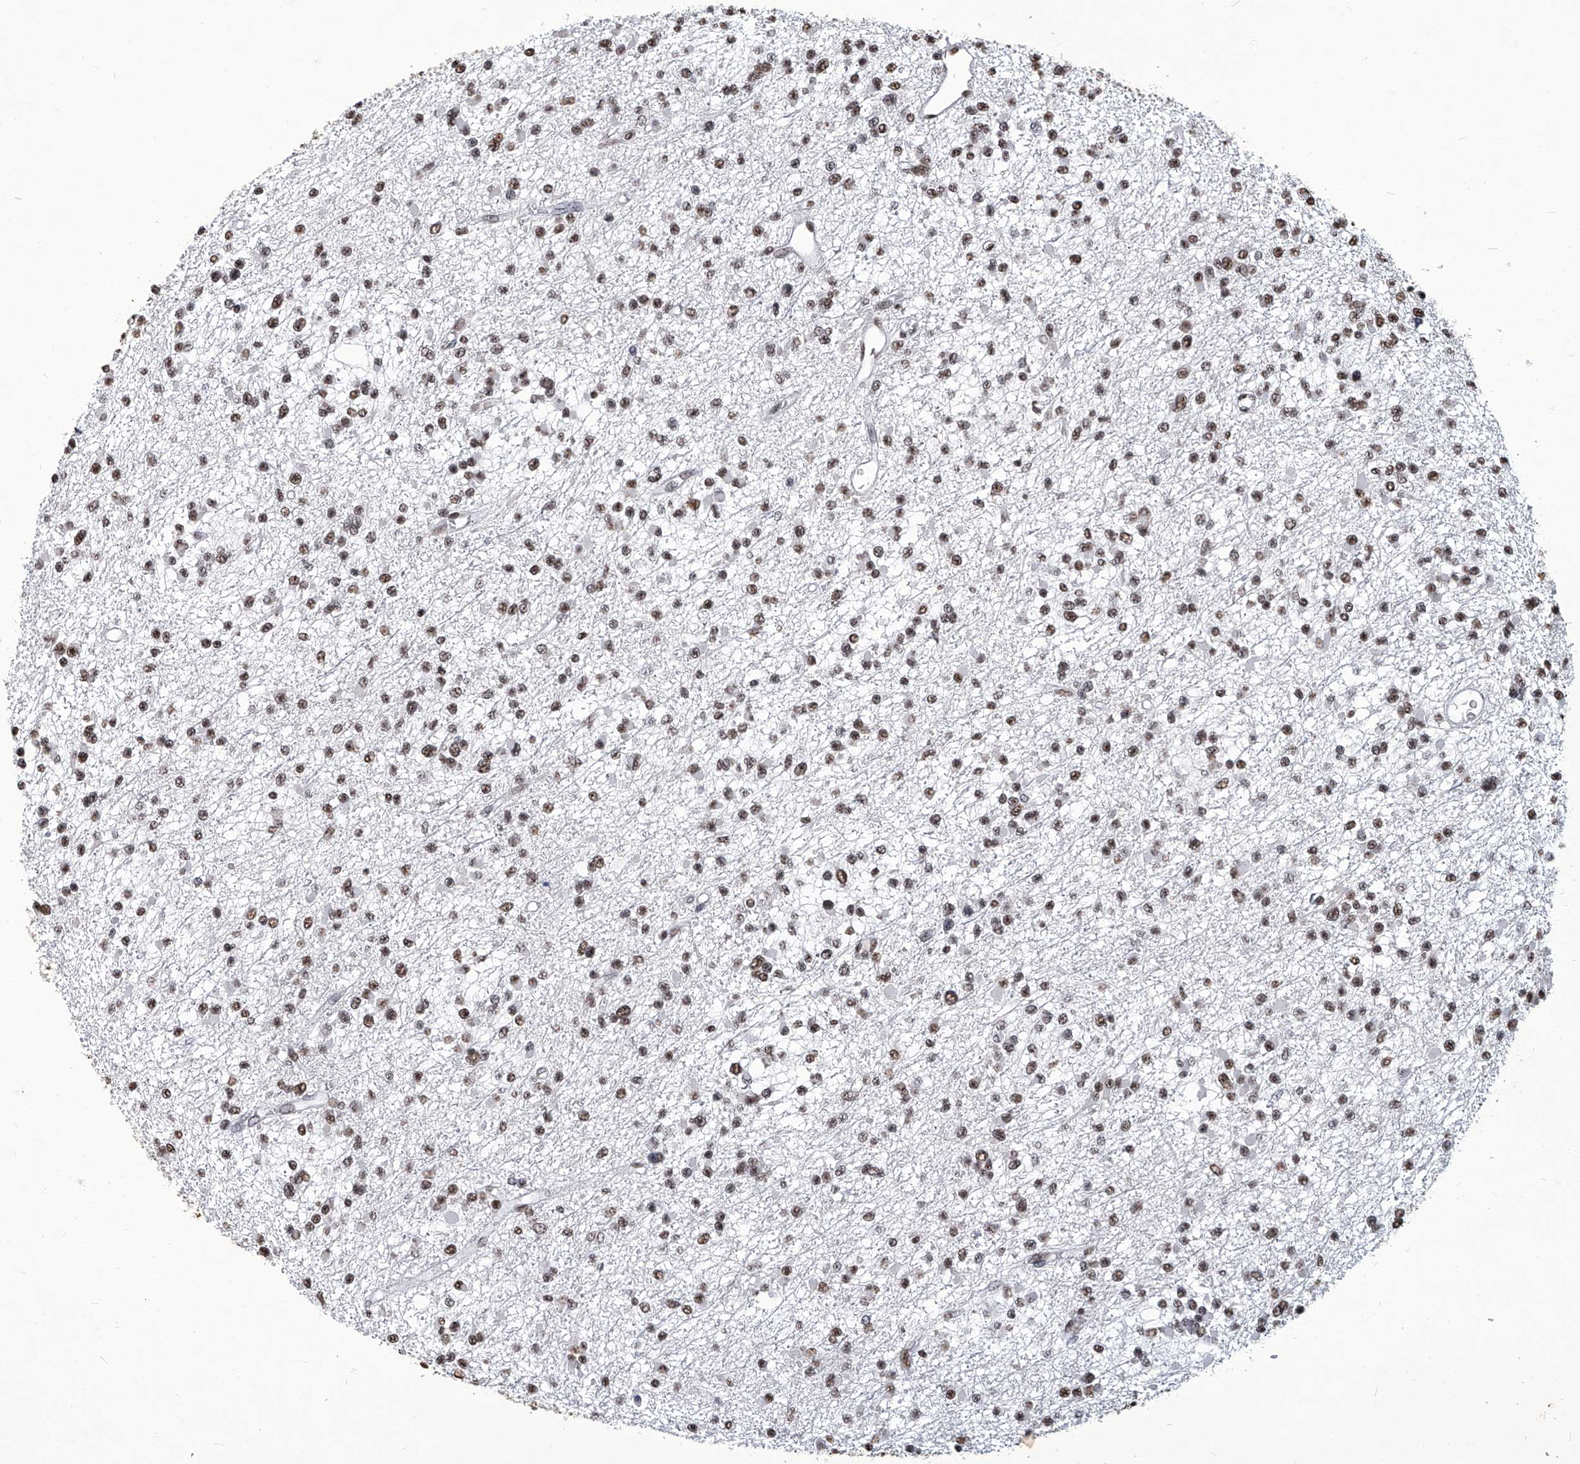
{"staining": {"intensity": "moderate", "quantity": ">75%", "location": "nuclear"}, "tissue": "glioma", "cell_type": "Tumor cells", "image_type": "cancer", "snomed": [{"axis": "morphology", "description": "Glioma, malignant, Low grade"}, {"axis": "topography", "description": "Brain"}], "caption": "This is an image of IHC staining of glioma, which shows moderate expression in the nuclear of tumor cells.", "gene": "HBP1", "patient": {"sex": "female", "age": 22}}